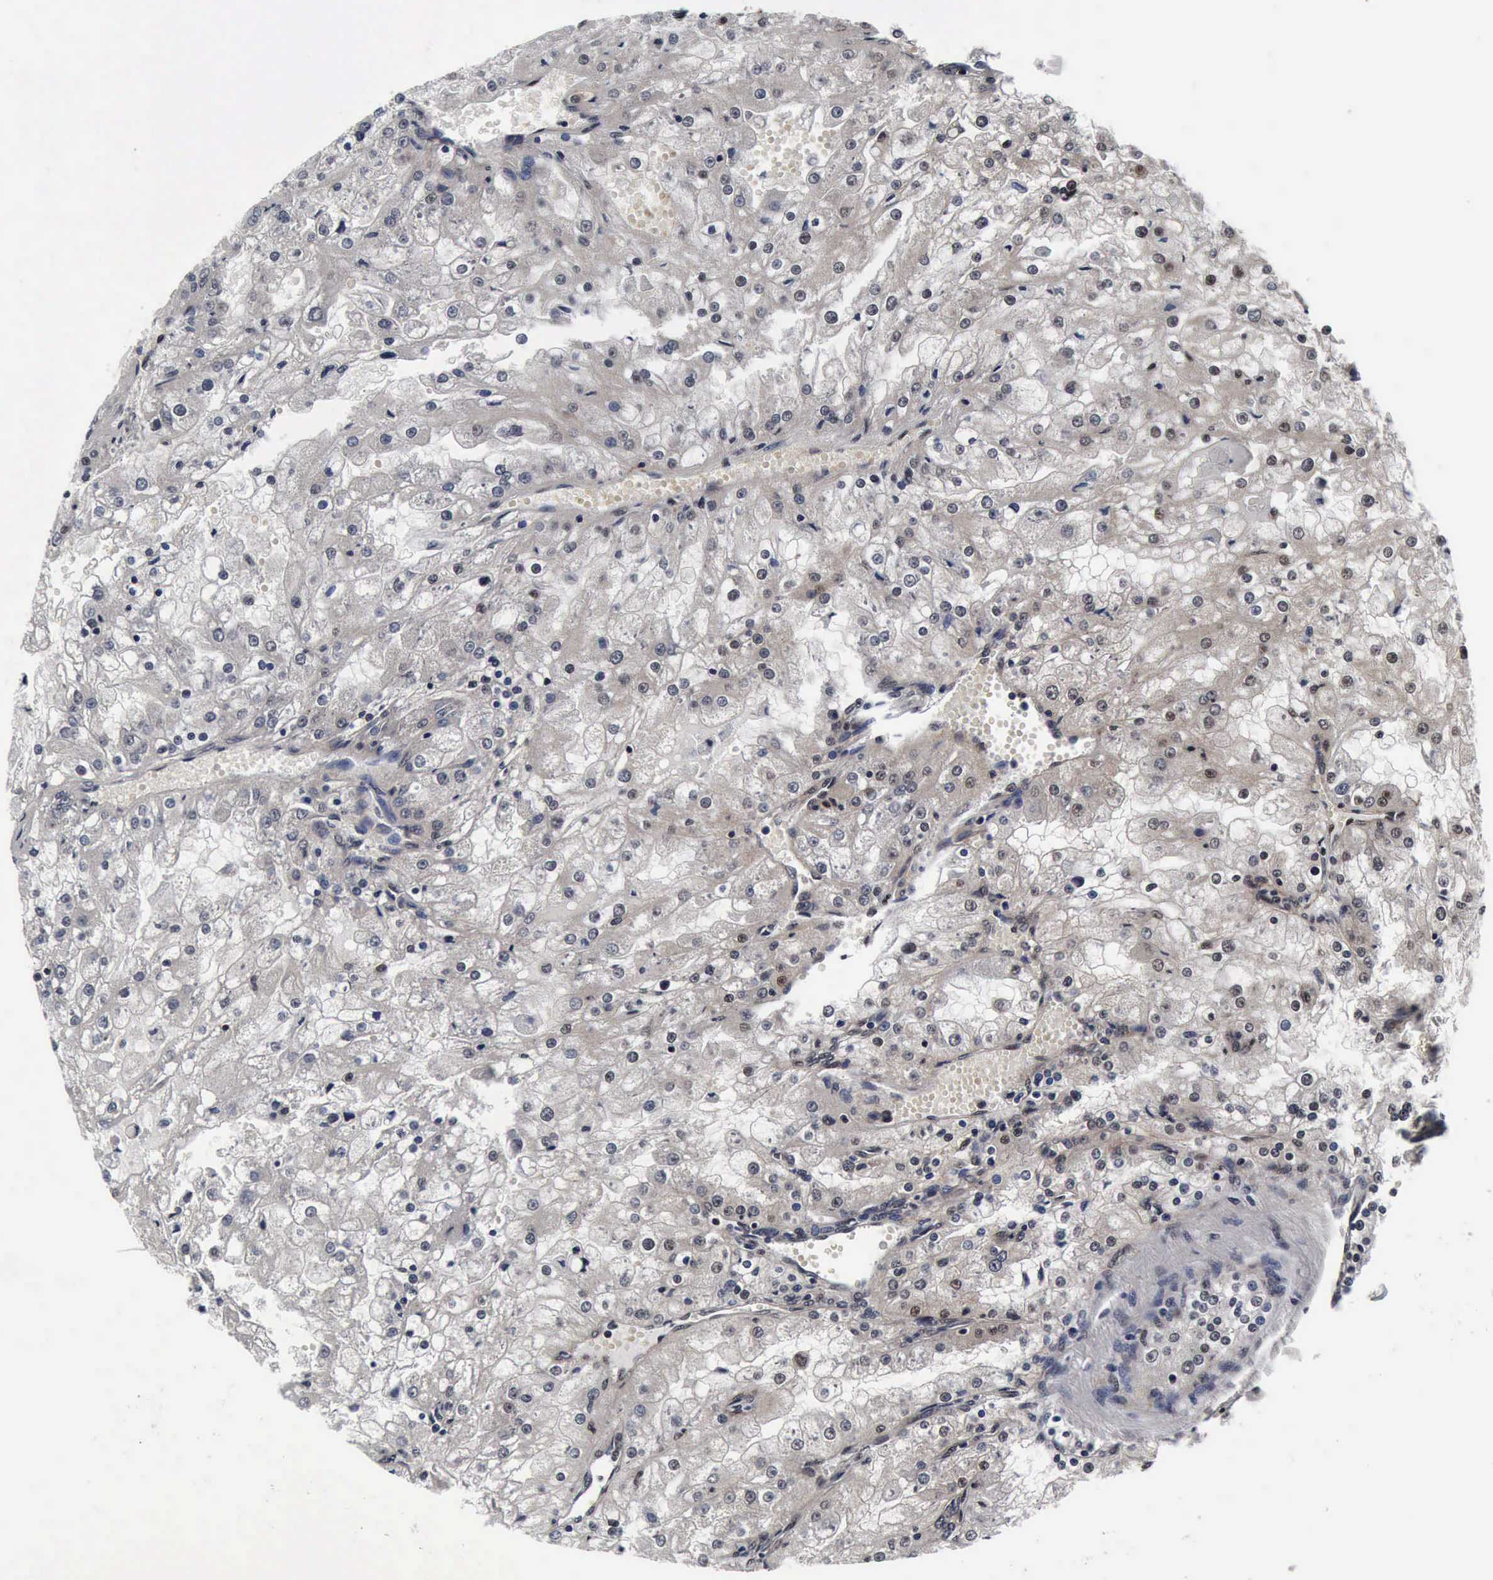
{"staining": {"intensity": "negative", "quantity": "none", "location": "none"}, "tissue": "renal cancer", "cell_type": "Tumor cells", "image_type": "cancer", "snomed": [{"axis": "morphology", "description": "Adenocarcinoma, NOS"}, {"axis": "topography", "description": "Kidney"}], "caption": "Immunohistochemical staining of human adenocarcinoma (renal) demonstrates no significant expression in tumor cells. Nuclei are stained in blue.", "gene": "UBC", "patient": {"sex": "female", "age": 74}}